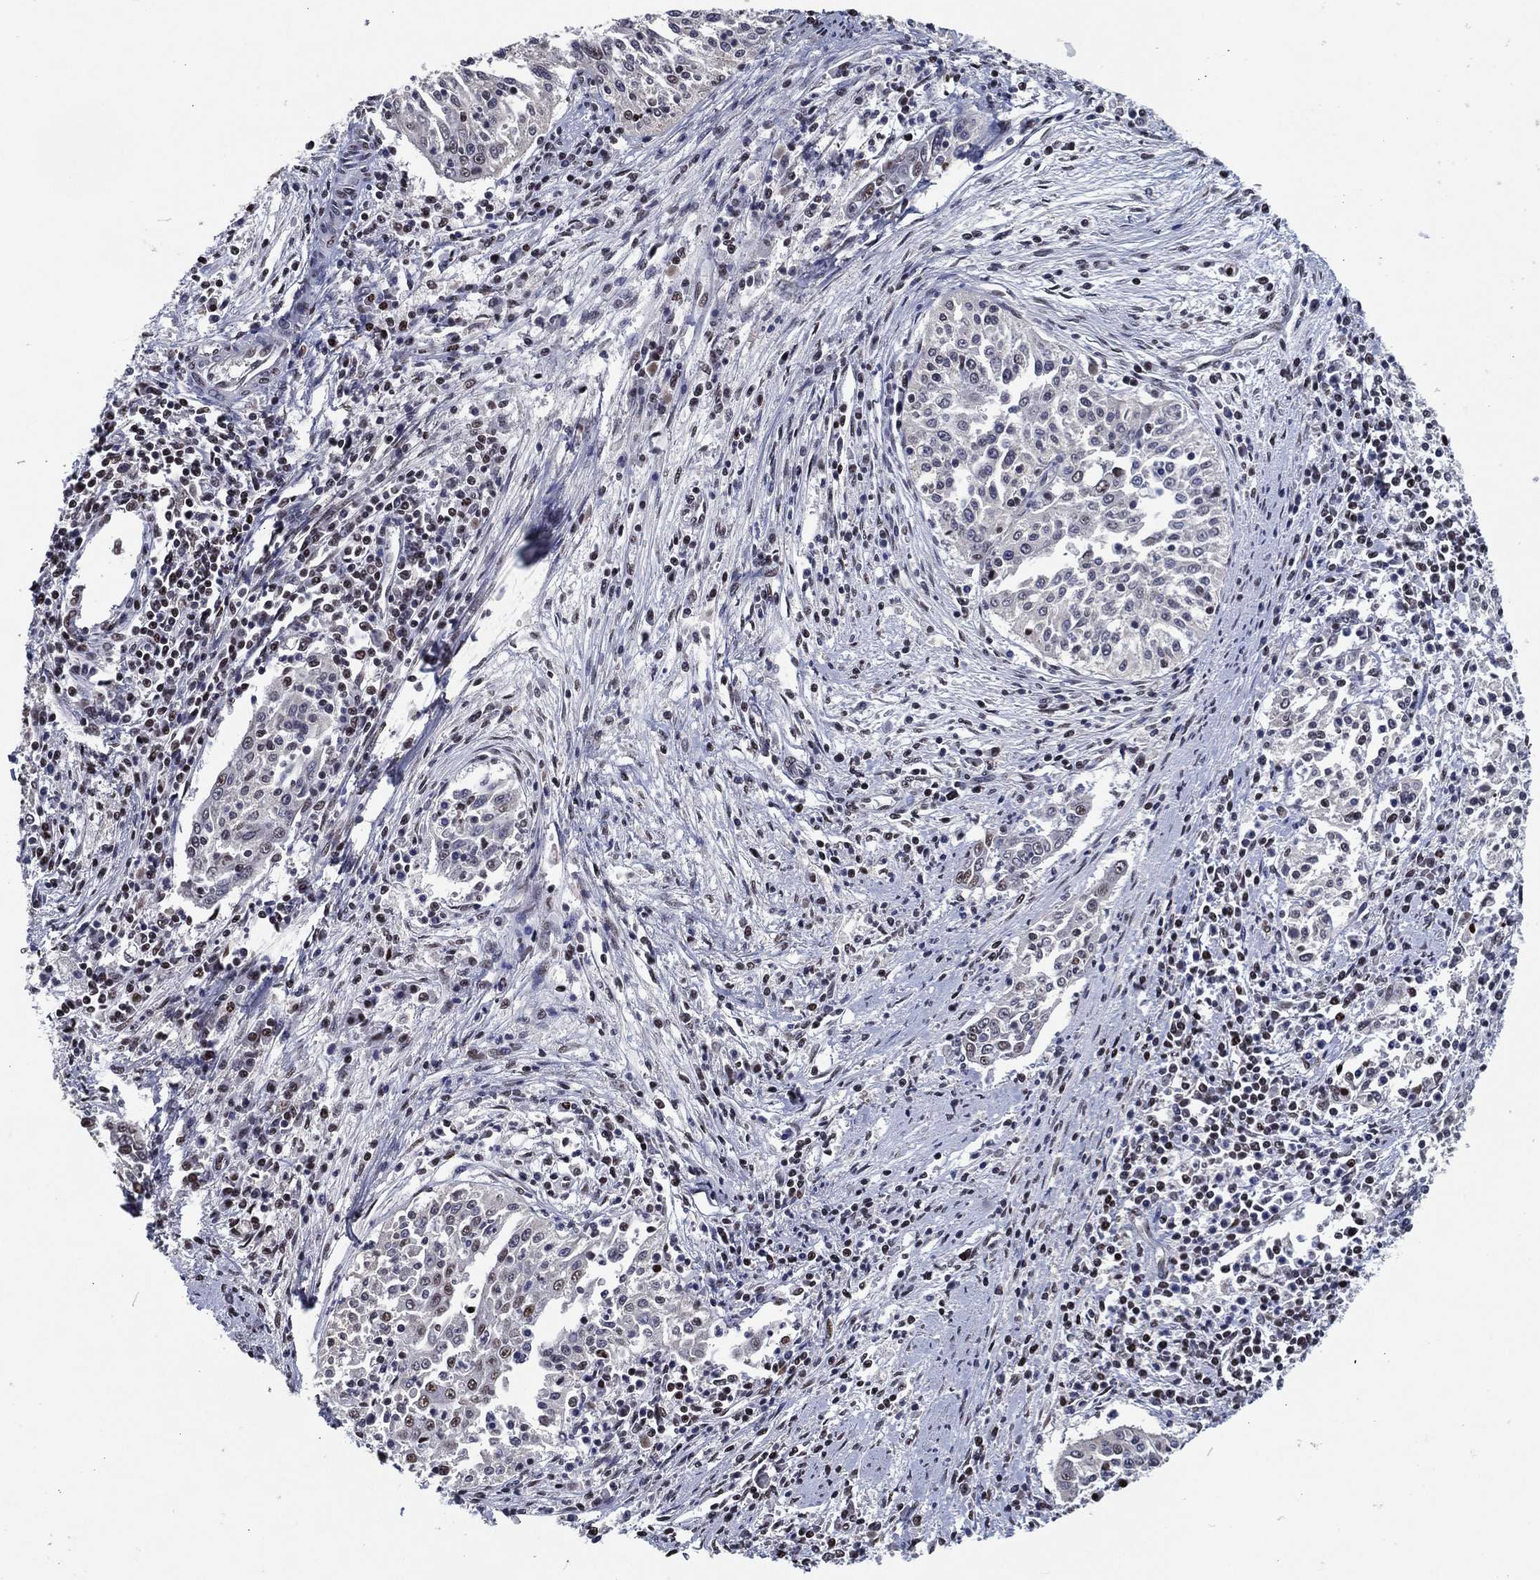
{"staining": {"intensity": "moderate", "quantity": "<25%", "location": "nuclear"}, "tissue": "cervical cancer", "cell_type": "Tumor cells", "image_type": "cancer", "snomed": [{"axis": "morphology", "description": "Squamous cell carcinoma, NOS"}, {"axis": "topography", "description": "Cervix"}], "caption": "An image of cervical cancer (squamous cell carcinoma) stained for a protein shows moderate nuclear brown staining in tumor cells.", "gene": "ZBTB42", "patient": {"sex": "female", "age": 41}}